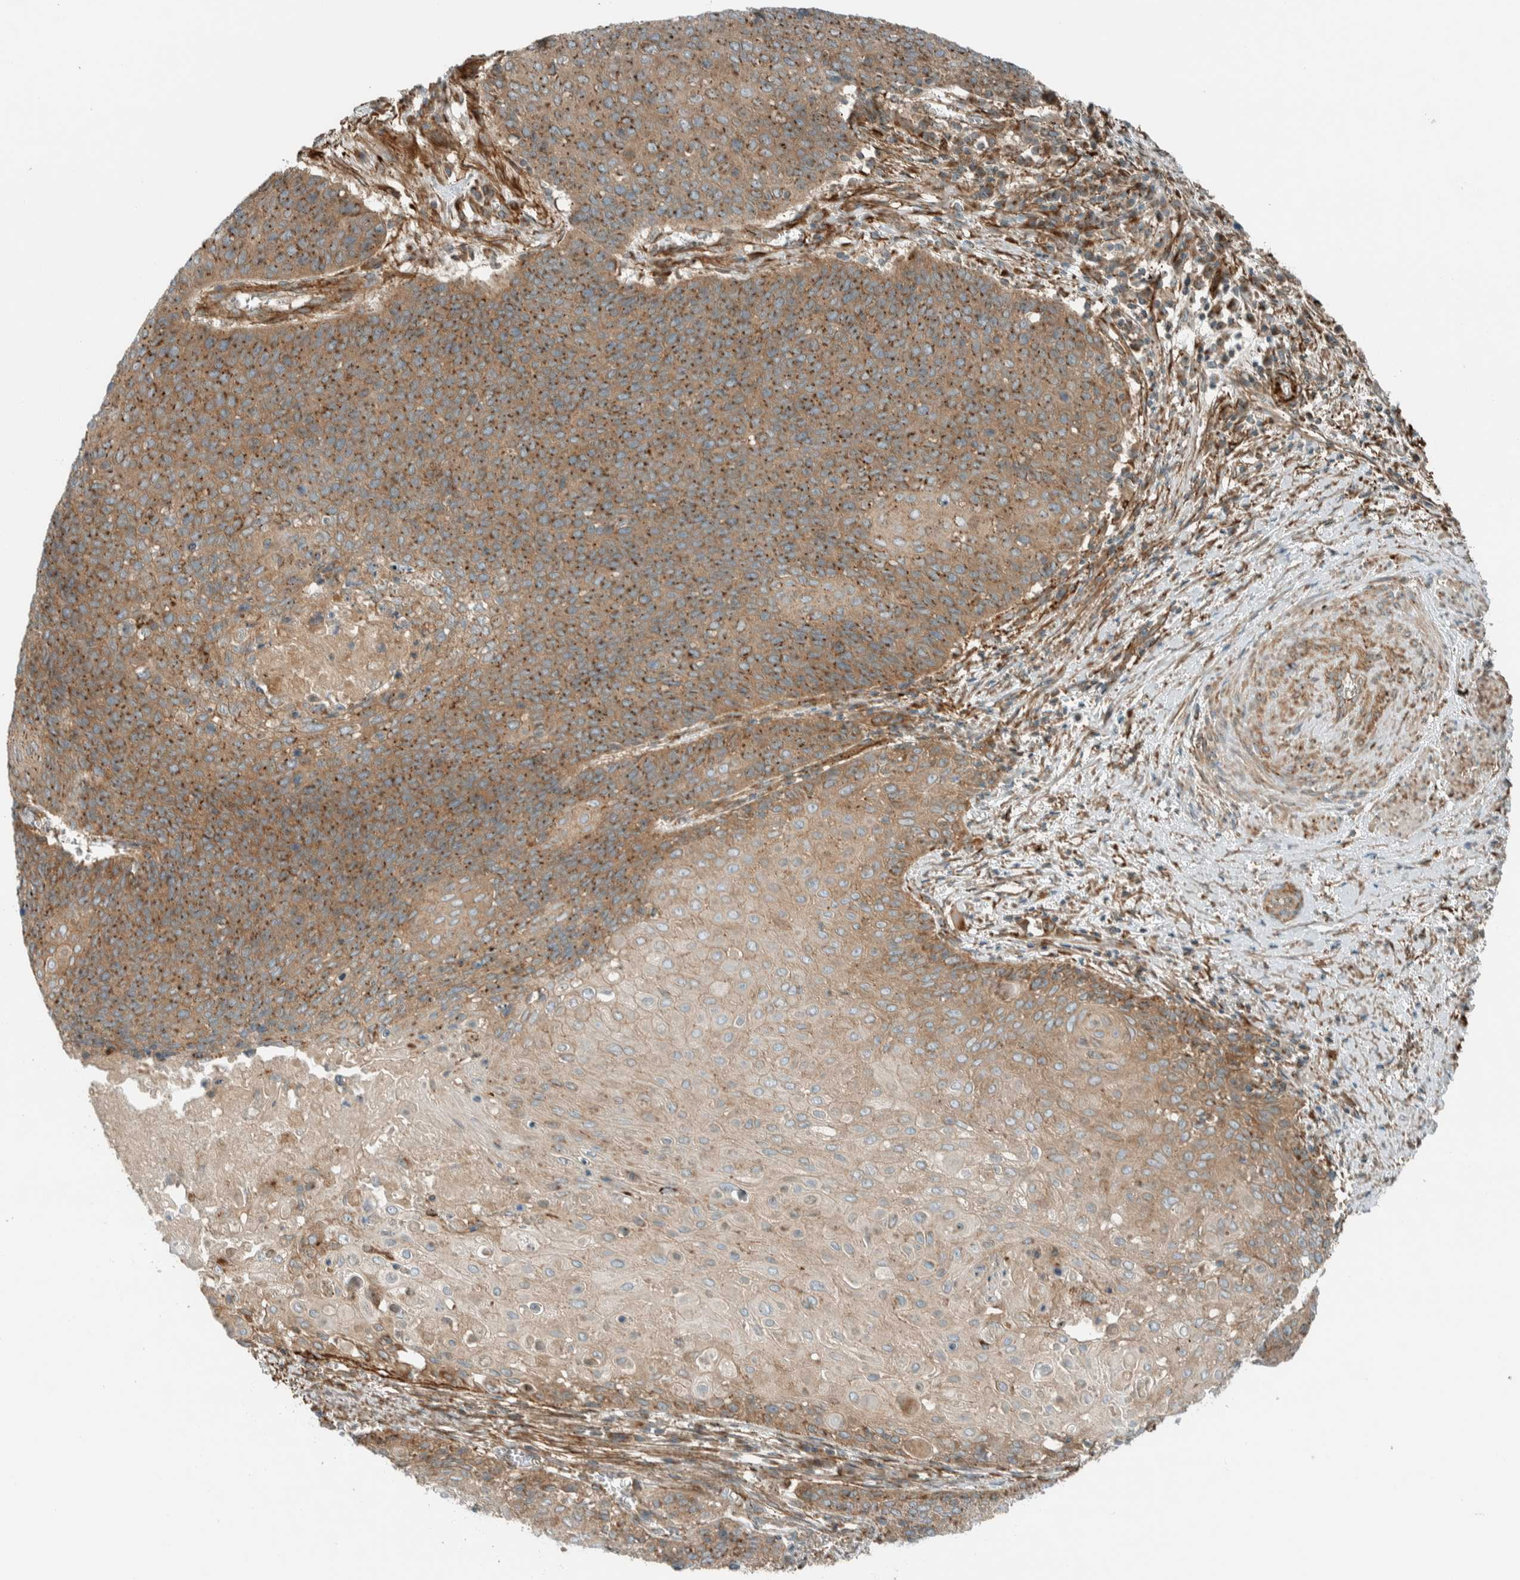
{"staining": {"intensity": "moderate", "quantity": ">75%", "location": "cytoplasmic/membranous"}, "tissue": "cervical cancer", "cell_type": "Tumor cells", "image_type": "cancer", "snomed": [{"axis": "morphology", "description": "Squamous cell carcinoma, NOS"}, {"axis": "topography", "description": "Cervix"}], "caption": "DAB (3,3'-diaminobenzidine) immunohistochemical staining of cervical cancer (squamous cell carcinoma) reveals moderate cytoplasmic/membranous protein staining in approximately >75% of tumor cells. The protein is stained brown, and the nuclei are stained in blue (DAB IHC with brightfield microscopy, high magnification).", "gene": "EXOC7", "patient": {"sex": "female", "age": 39}}